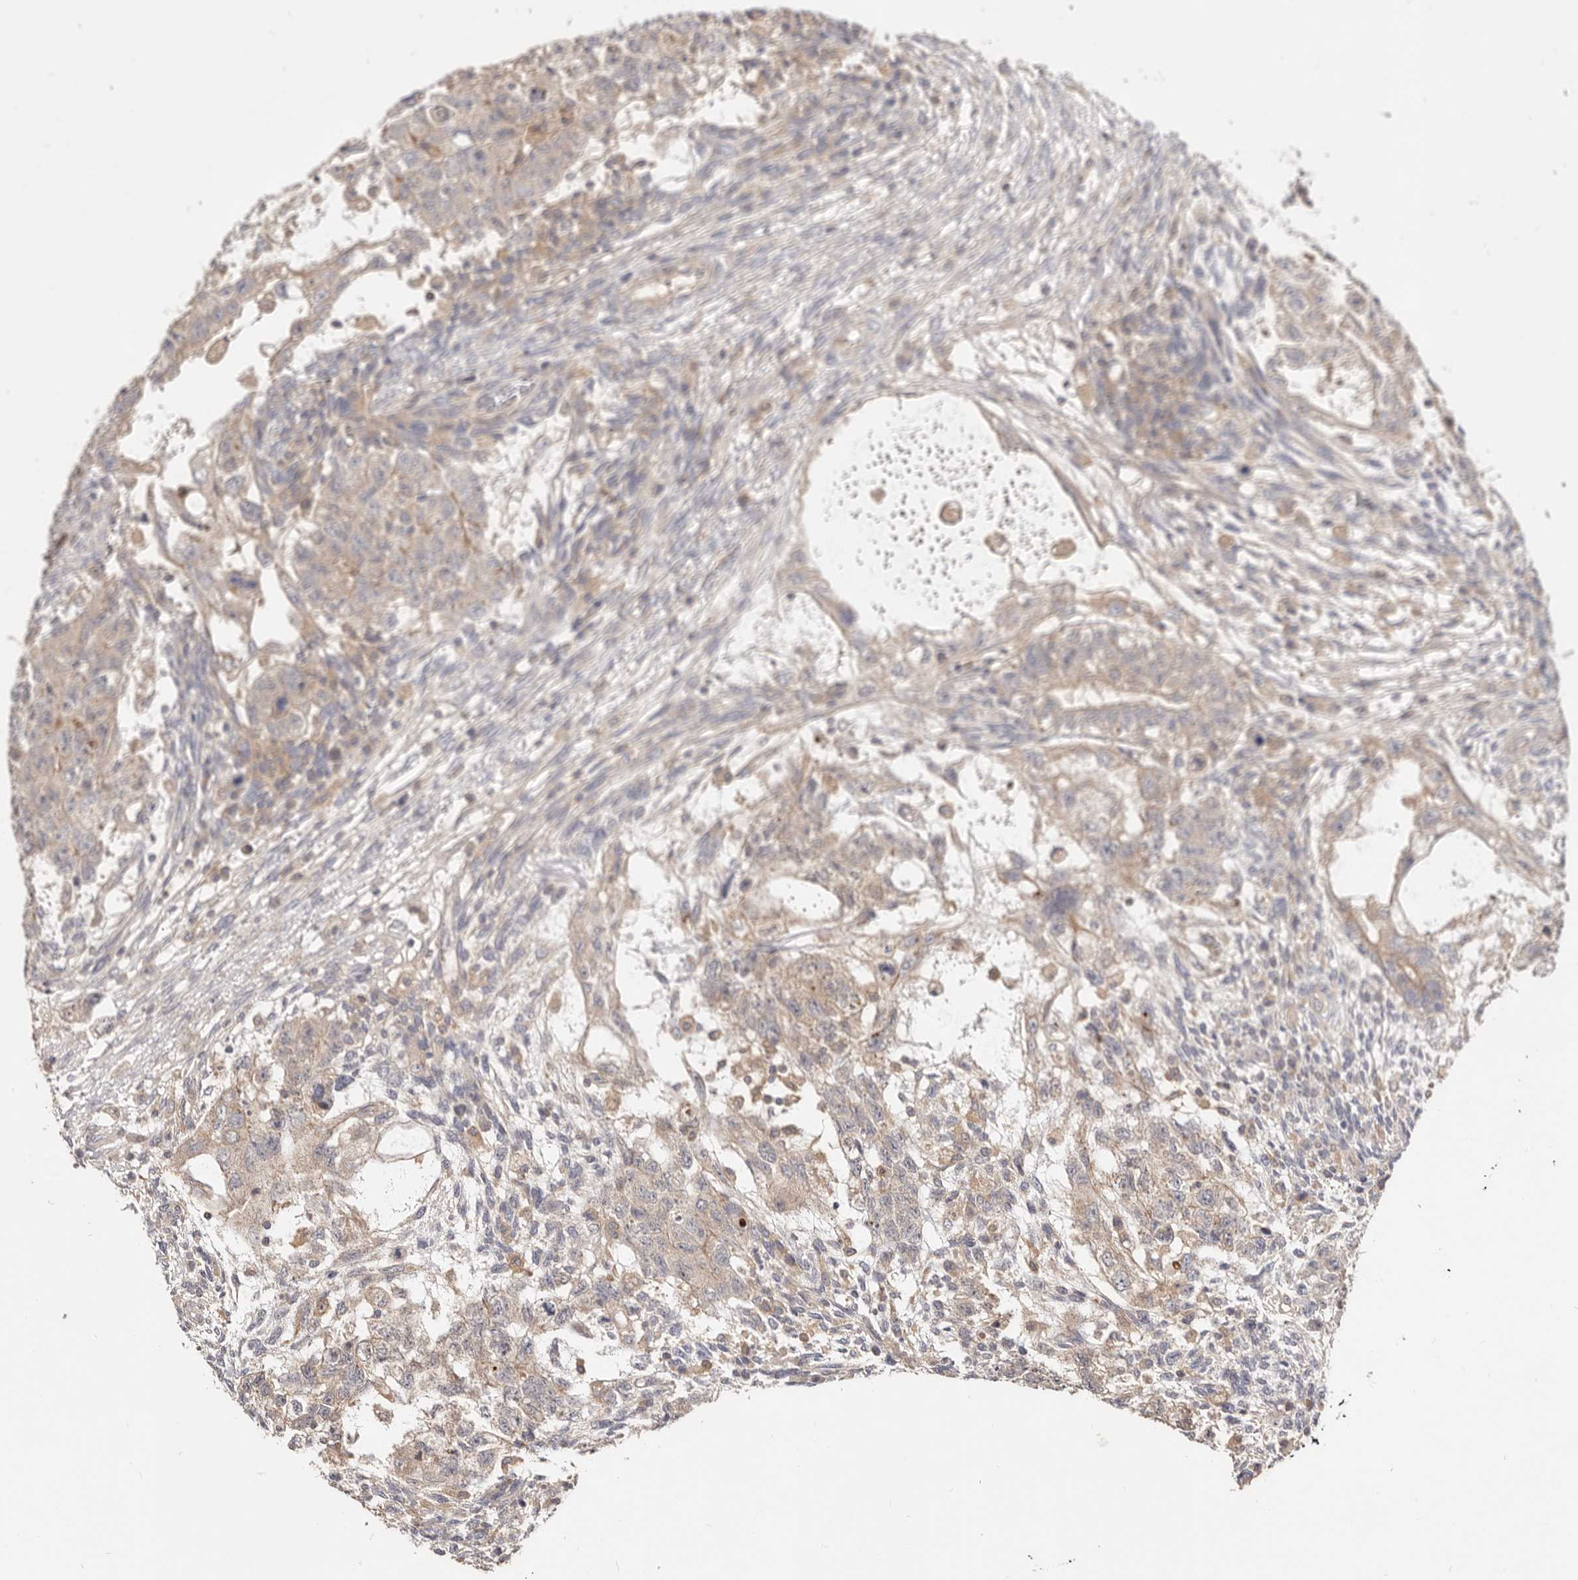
{"staining": {"intensity": "weak", "quantity": ">75%", "location": "cytoplasmic/membranous"}, "tissue": "testis cancer", "cell_type": "Tumor cells", "image_type": "cancer", "snomed": [{"axis": "morphology", "description": "Normal tissue, NOS"}, {"axis": "morphology", "description": "Carcinoma, Embryonal, NOS"}, {"axis": "topography", "description": "Testis"}], "caption": "Immunohistochemical staining of human embryonal carcinoma (testis) exhibits weak cytoplasmic/membranous protein expression in about >75% of tumor cells.", "gene": "TC2N", "patient": {"sex": "male", "age": 36}}